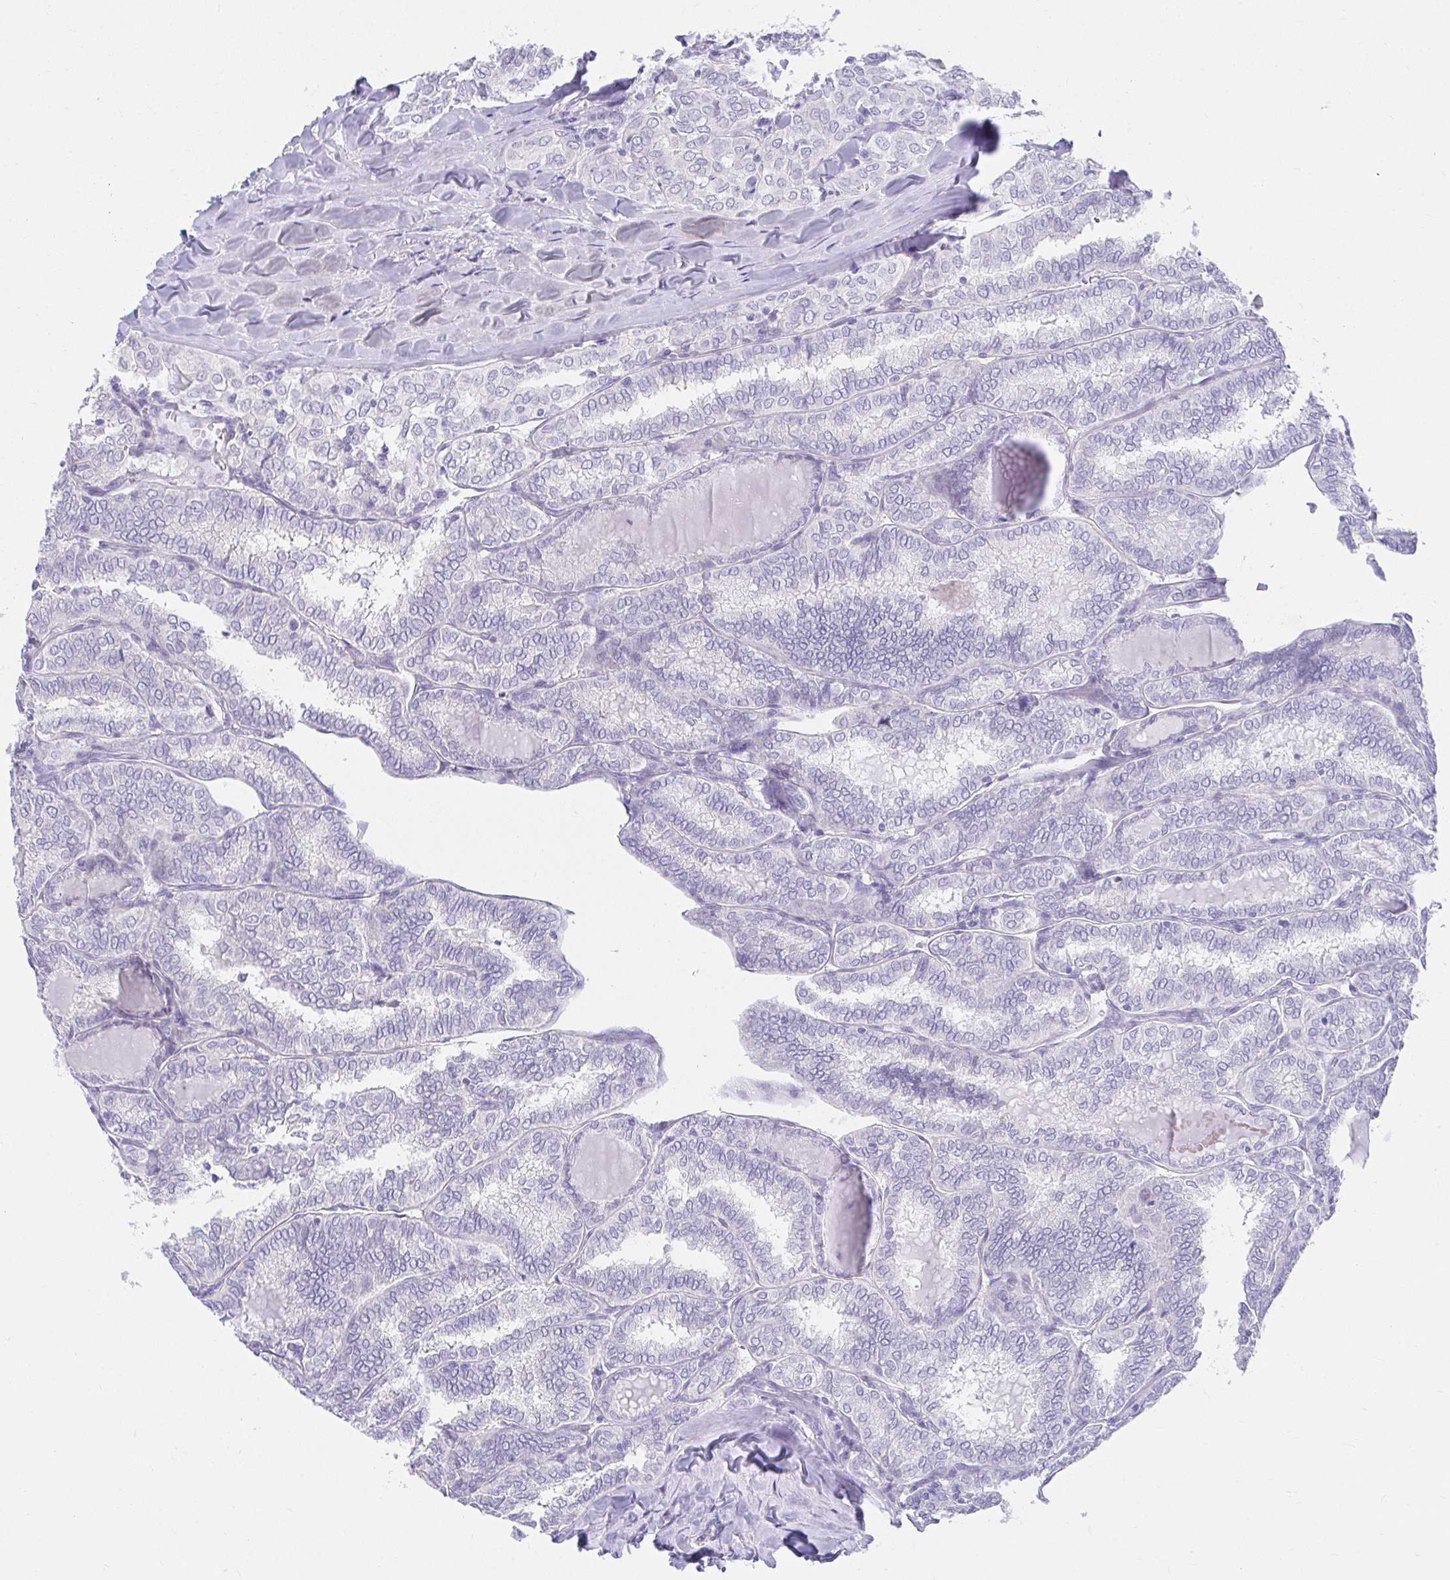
{"staining": {"intensity": "negative", "quantity": "none", "location": "none"}, "tissue": "thyroid cancer", "cell_type": "Tumor cells", "image_type": "cancer", "snomed": [{"axis": "morphology", "description": "Papillary adenocarcinoma, NOS"}, {"axis": "topography", "description": "Thyroid gland"}], "caption": "This is an immunohistochemistry histopathology image of human thyroid cancer (papillary adenocarcinoma). There is no positivity in tumor cells.", "gene": "VGLL1", "patient": {"sex": "female", "age": 30}}